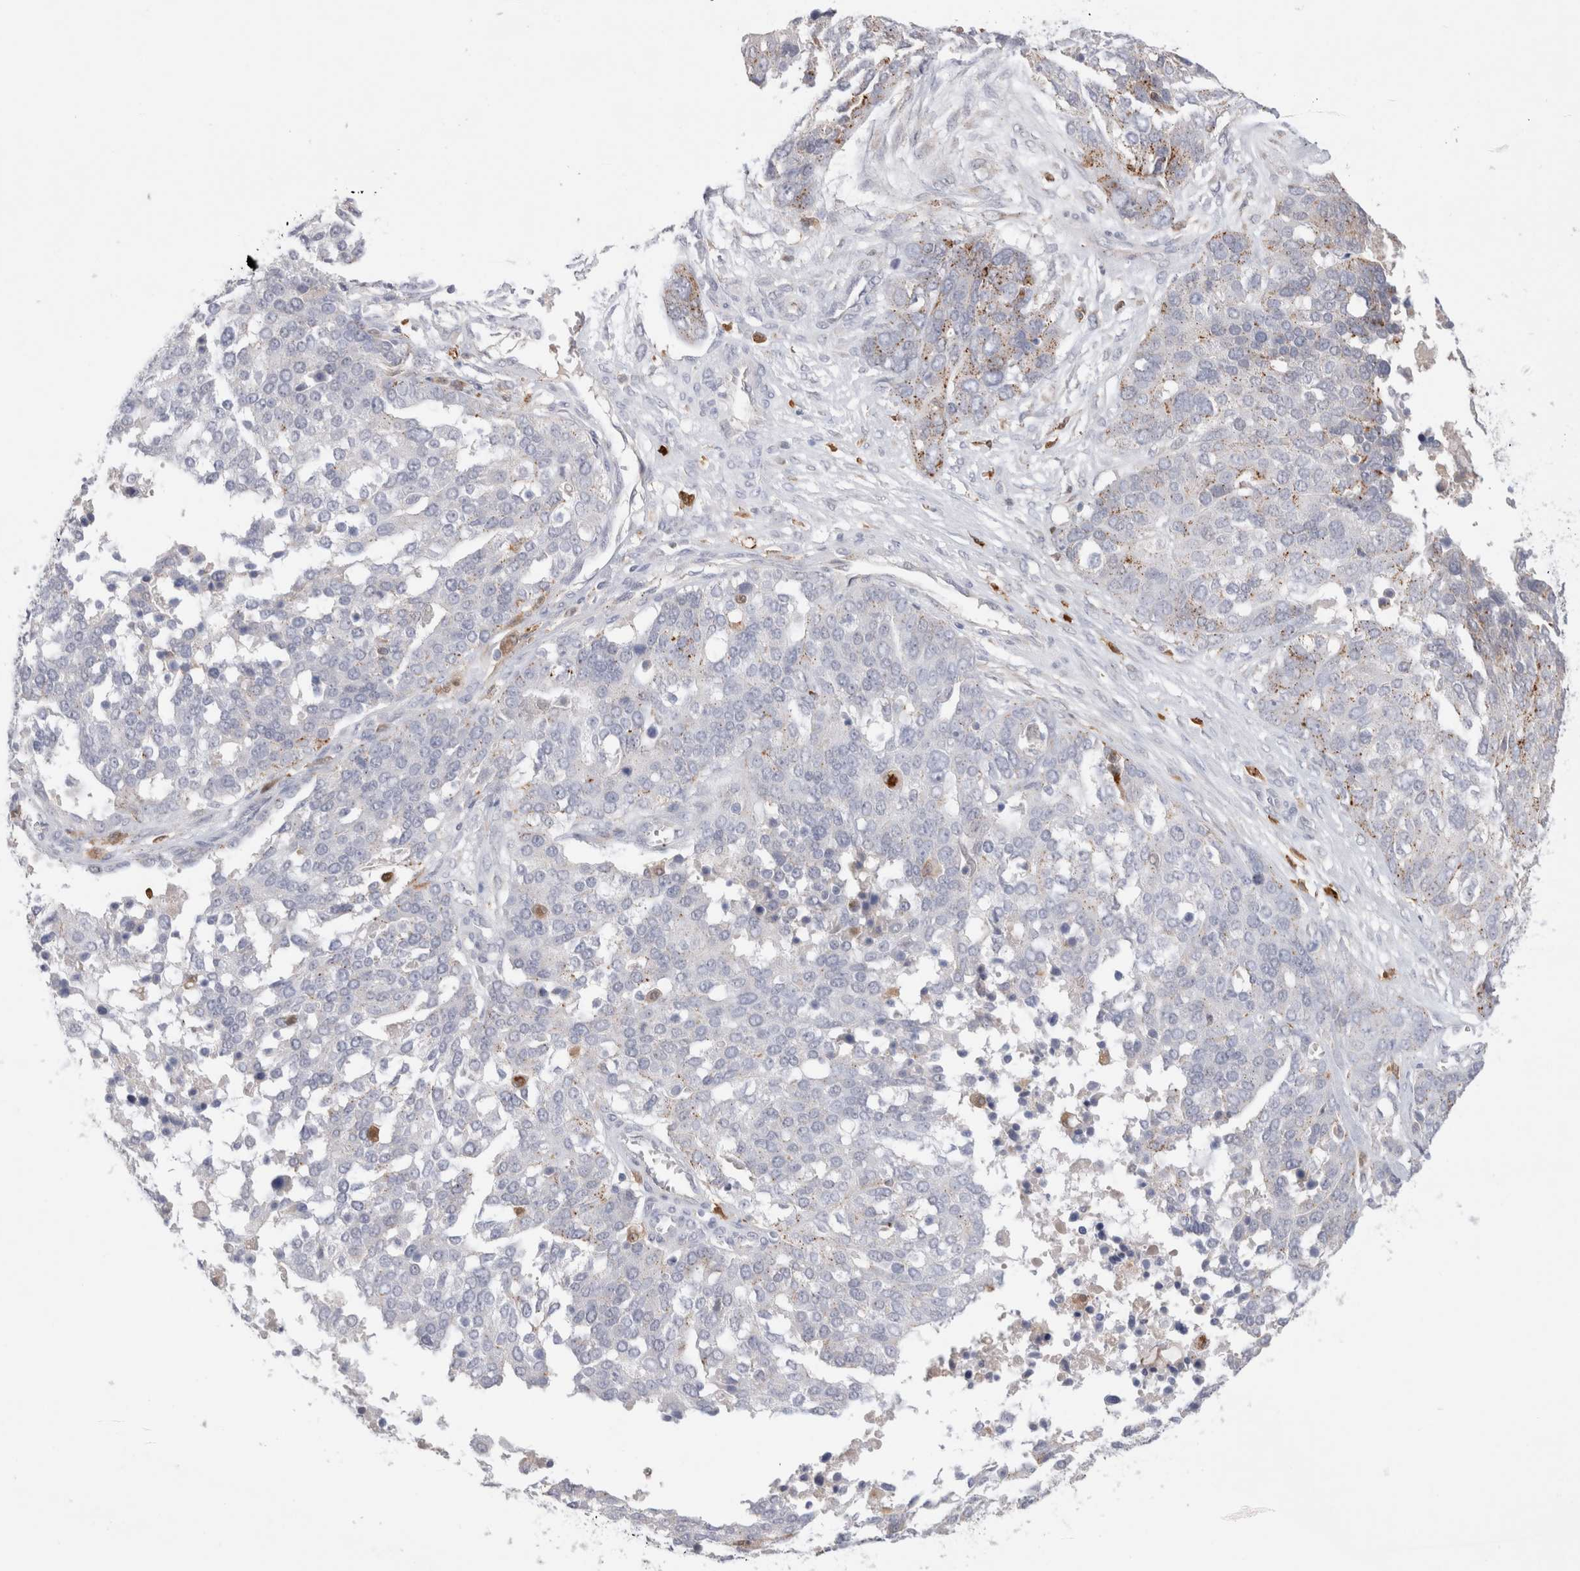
{"staining": {"intensity": "weak", "quantity": "<25%", "location": "cytoplasmic/membranous"}, "tissue": "ovarian cancer", "cell_type": "Tumor cells", "image_type": "cancer", "snomed": [{"axis": "morphology", "description": "Cystadenocarcinoma, serous, NOS"}, {"axis": "topography", "description": "Ovary"}], "caption": "Protein analysis of ovarian serous cystadenocarcinoma demonstrates no significant positivity in tumor cells.", "gene": "HPGDS", "patient": {"sex": "female", "age": 44}}